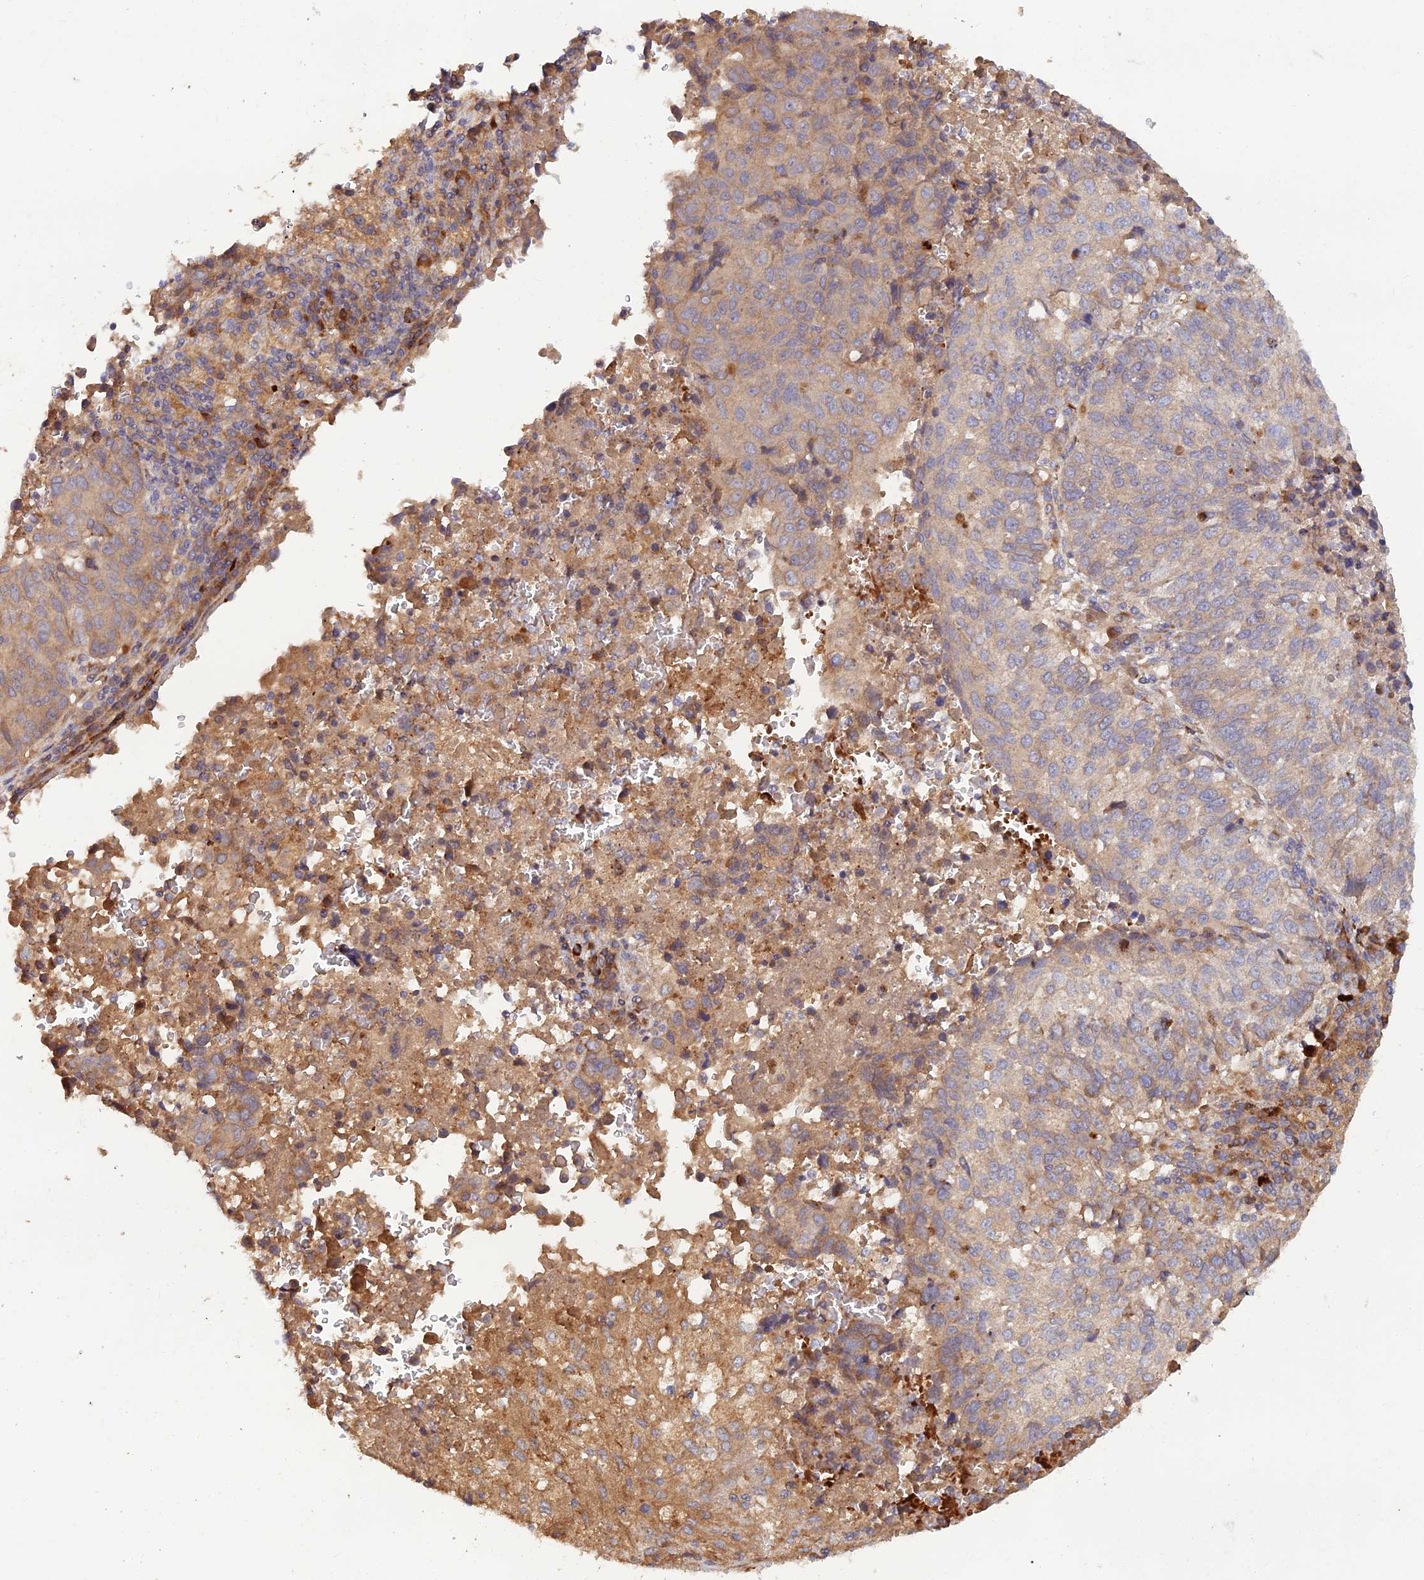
{"staining": {"intensity": "weak", "quantity": "25%-75%", "location": "cytoplasmic/membranous"}, "tissue": "lung cancer", "cell_type": "Tumor cells", "image_type": "cancer", "snomed": [{"axis": "morphology", "description": "Squamous cell carcinoma, NOS"}, {"axis": "topography", "description": "Lung"}], "caption": "Lung cancer (squamous cell carcinoma) stained with DAB immunohistochemistry (IHC) demonstrates low levels of weak cytoplasmic/membranous expression in approximately 25%-75% of tumor cells. The protein of interest is stained brown, and the nuclei are stained in blue (DAB IHC with brightfield microscopy, high magnification).", "gene": "GMCL1", "patient": {"sex": "male", "age": 73}}